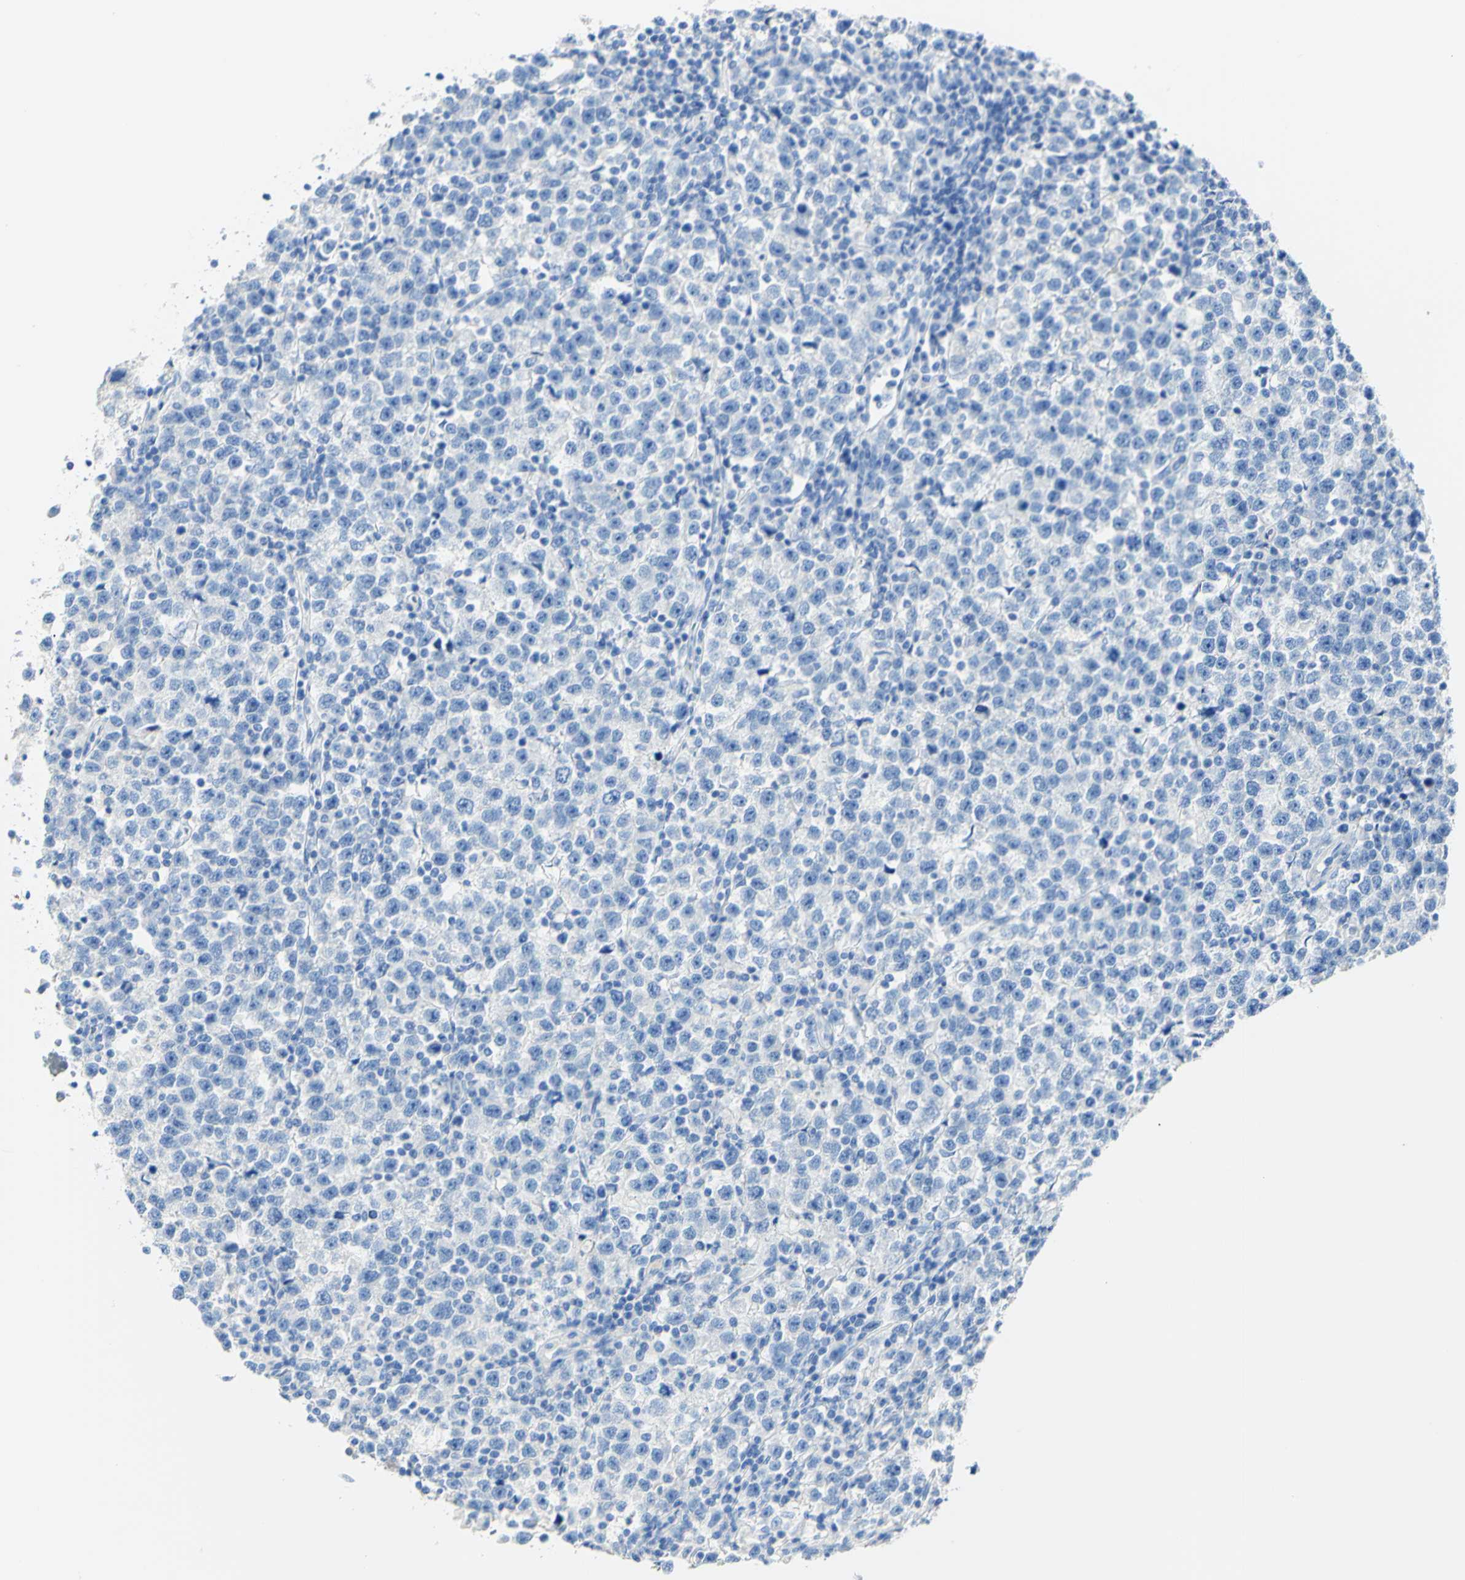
{"staining": {"intensity": "negative", "quantity": "none", "location": "none"}, "tissue": "testis cancer", "cell_type": "Tumor cells", "image_type": "cancer", "snomed": [{"axis": "morphology", "description": "Seminoma, NOS"}, {"axis": "topography", "description": "Testis"}], "caption": "IHC image of neoplastic tissue: testis seminoma stained with DAB shows no significant protein expression in tumor cells.", "gene": "PIGR", "patient": {"sex": "male", "age": 43}}